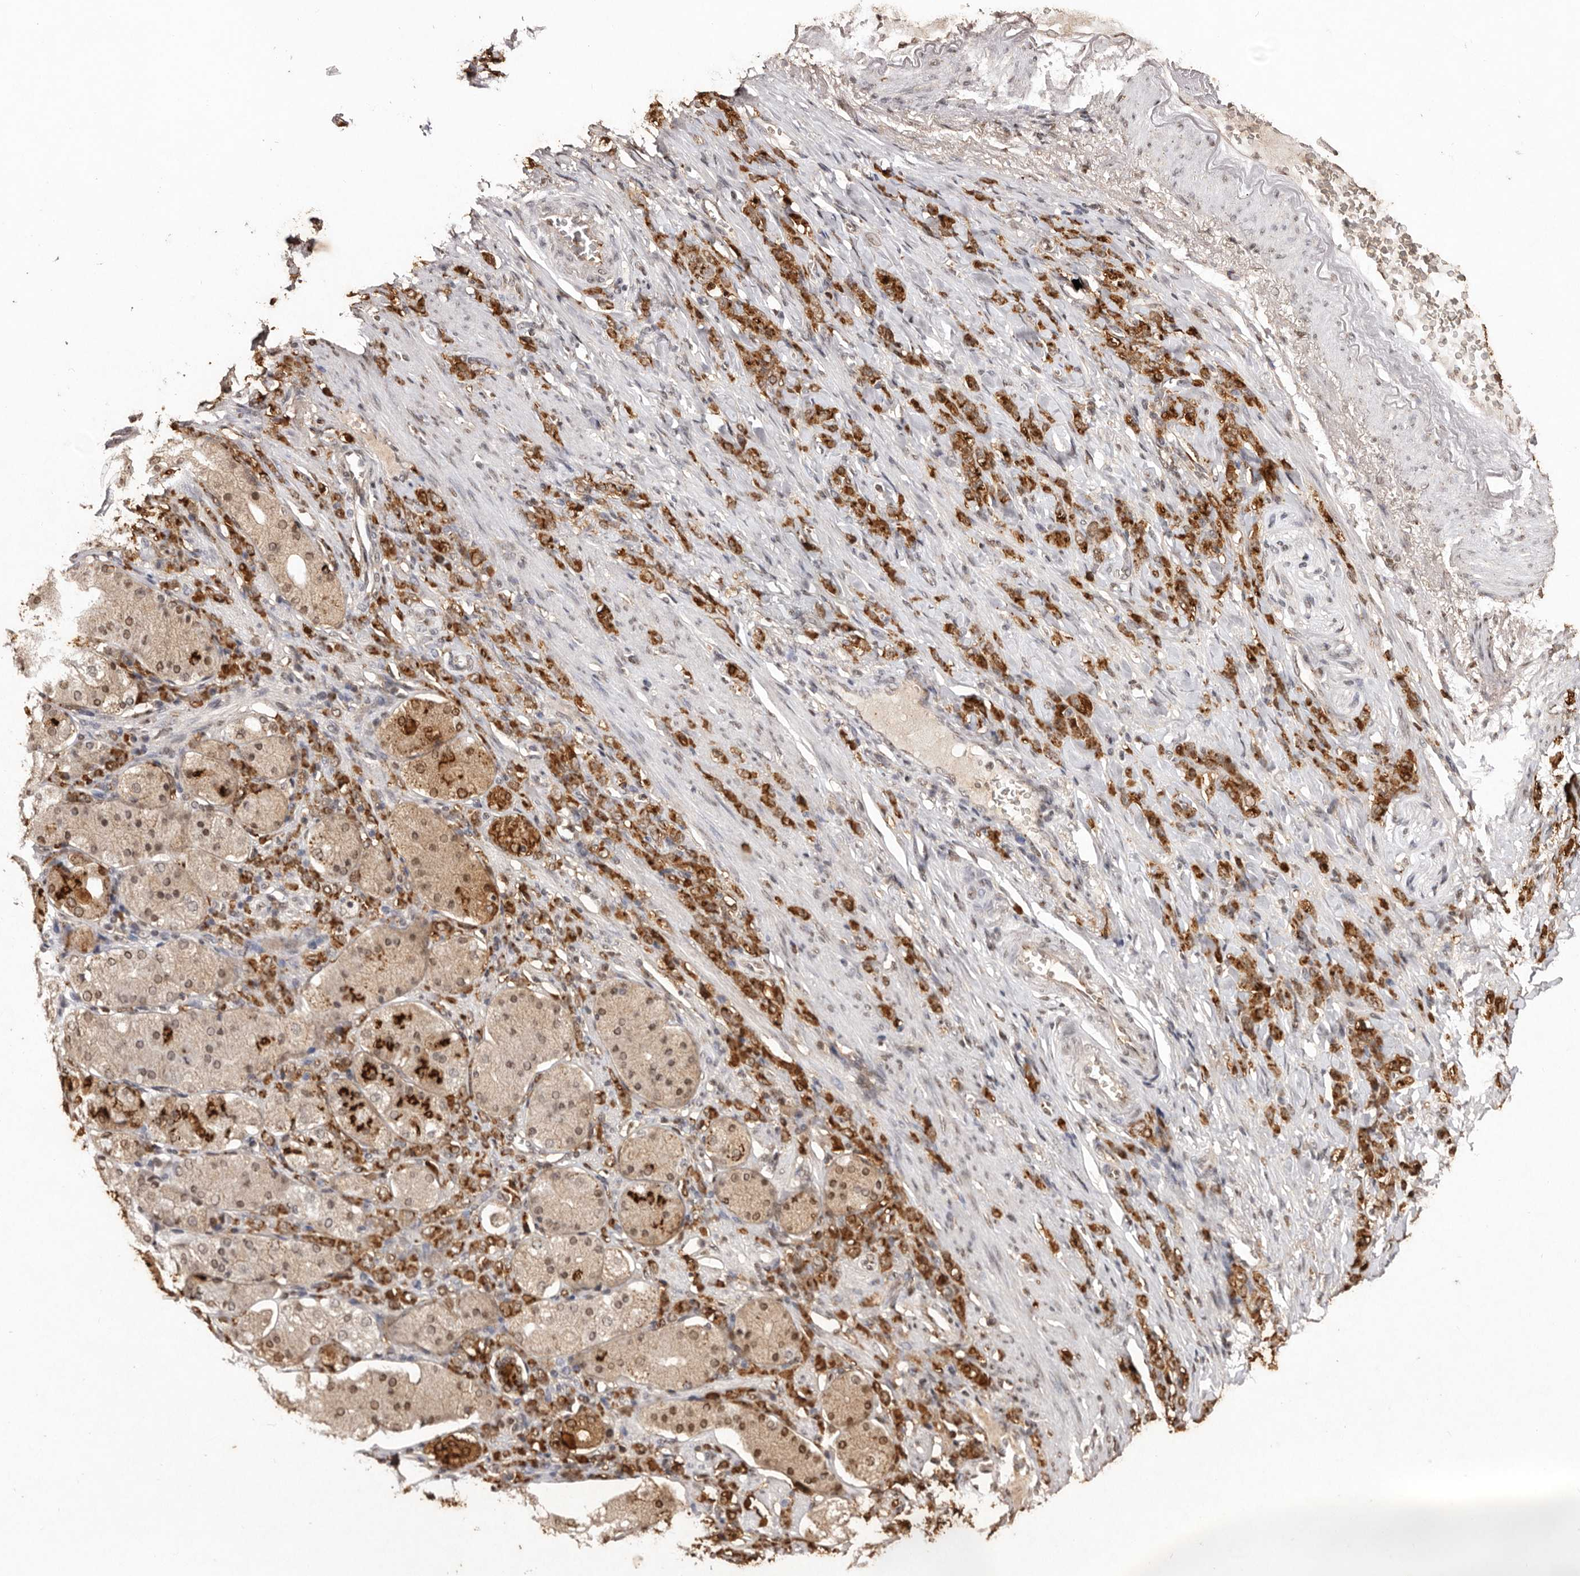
{"staining": {"intensity": "strong", "quantity": ">75%", "location": "cytoplasmic/membranous"}, "tissue": "stomach cancer", "cell_type": "Tumor cells", "image_type": "cancer", "snomed": [{"axis": "morphology", "description": "Normal tissue, NOS"}, {"axis": "morphology", "description": "Adenocarcinoma, NOS"}, {"axis": "topography", "description": "Stomach"}], "caption": "About >75% of tumor cells in stomach cancer demonstrate strong cytoplasmic/membranous protein expression as visualized by brown immunohistochemical staining.", "gene": "NOTCH1", "patient": {"sex": "male", "age": 82}}